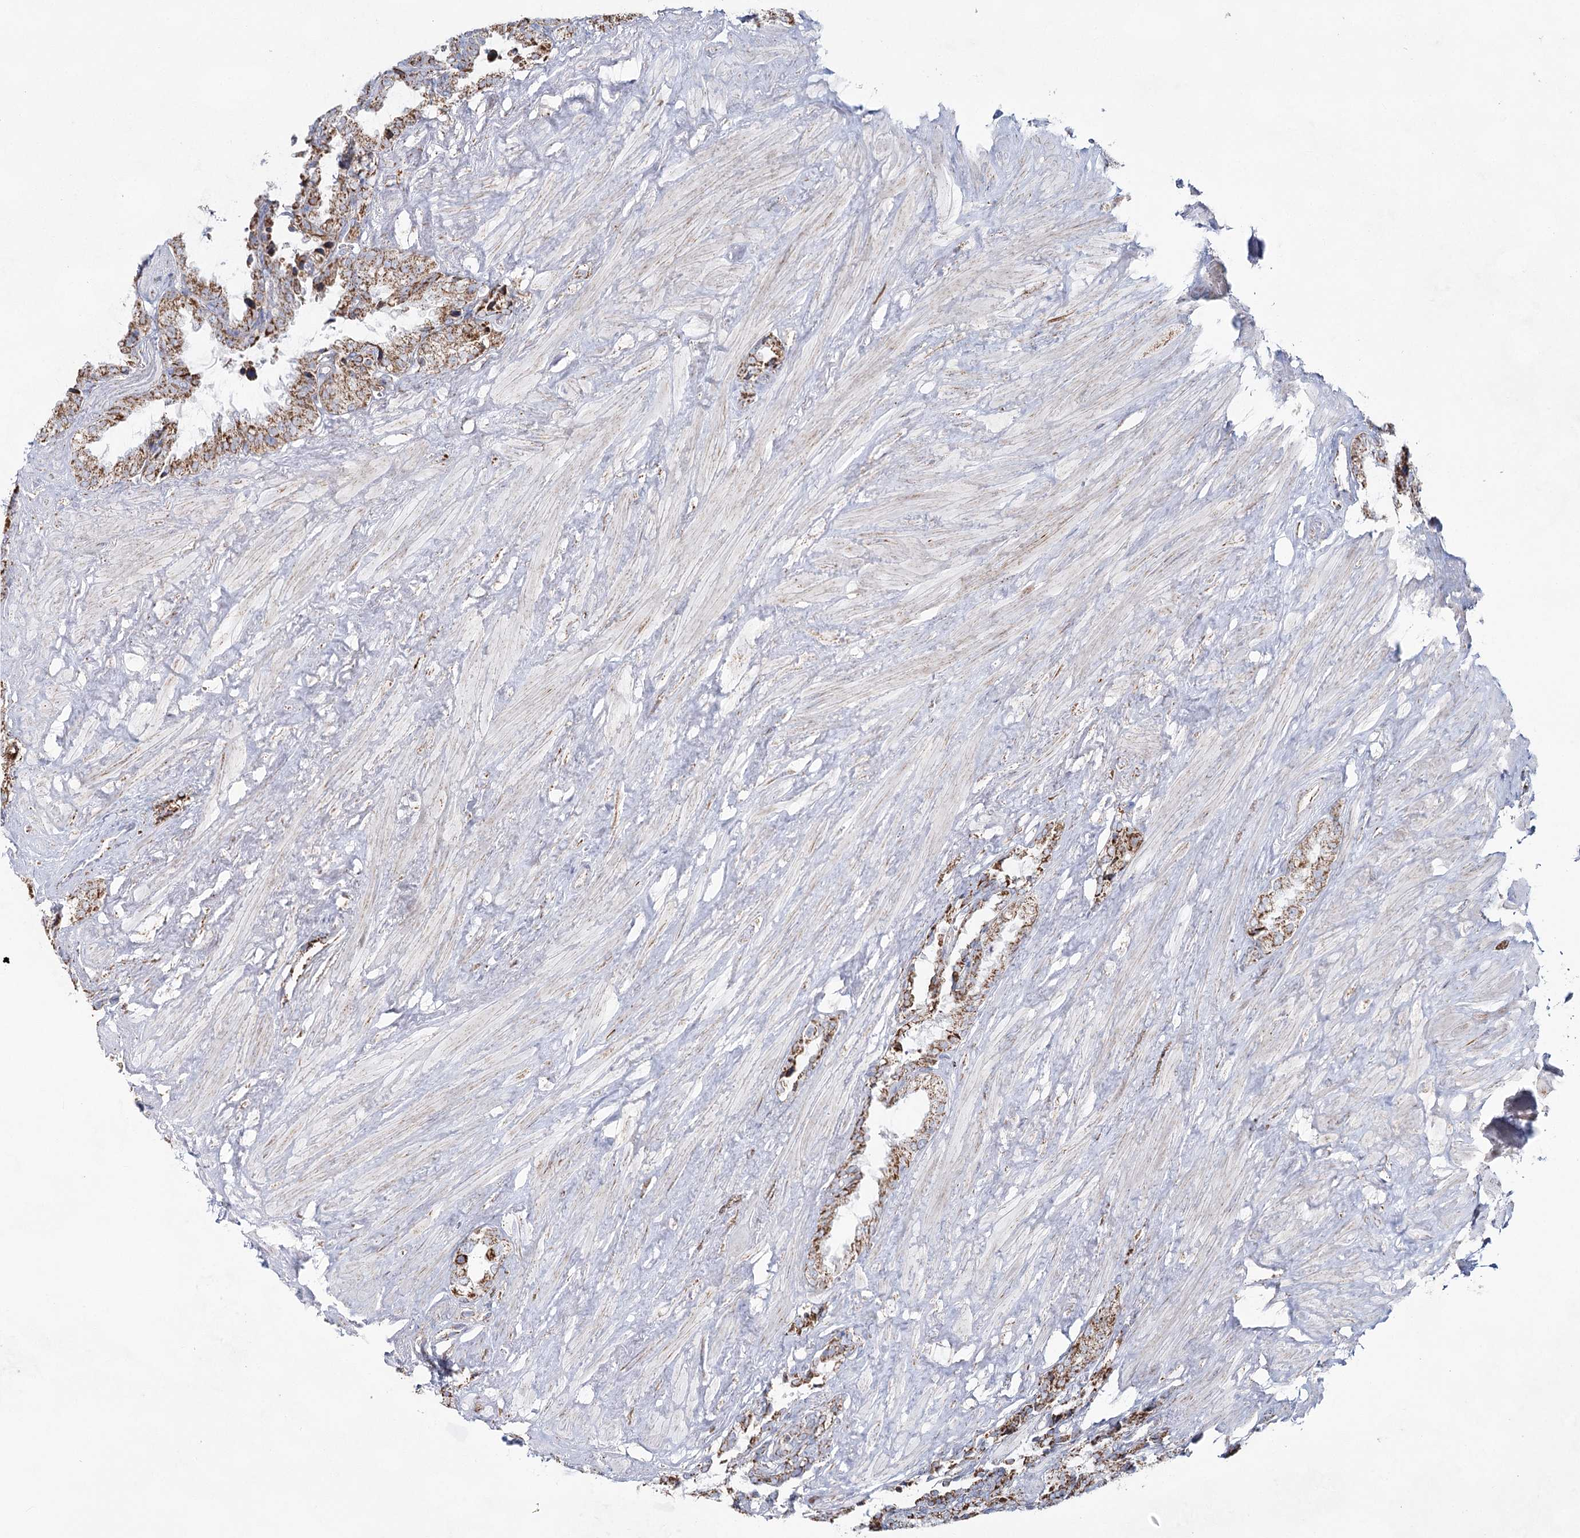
{"staining": {"intensity": "moderate", "quantity": ">75%", "location": "cytoplasmic/membranous"}, "tissue": "seminal vesicle", "cell_type": "Glandular cells", "image_type": "normal", "snomed": [{"axis": "morphology", "description": "Normal tissue, NOS"}, {"axis": "topography", "description": "Seminal veicle"}], "caption": "Moderate cytoplasmic/membranous positivity is identified in approximately >75% of glandular cells in normal seminal vesicle.", "gene": "CWF19L1", "patient": {"sex": "male", "age": 46}}